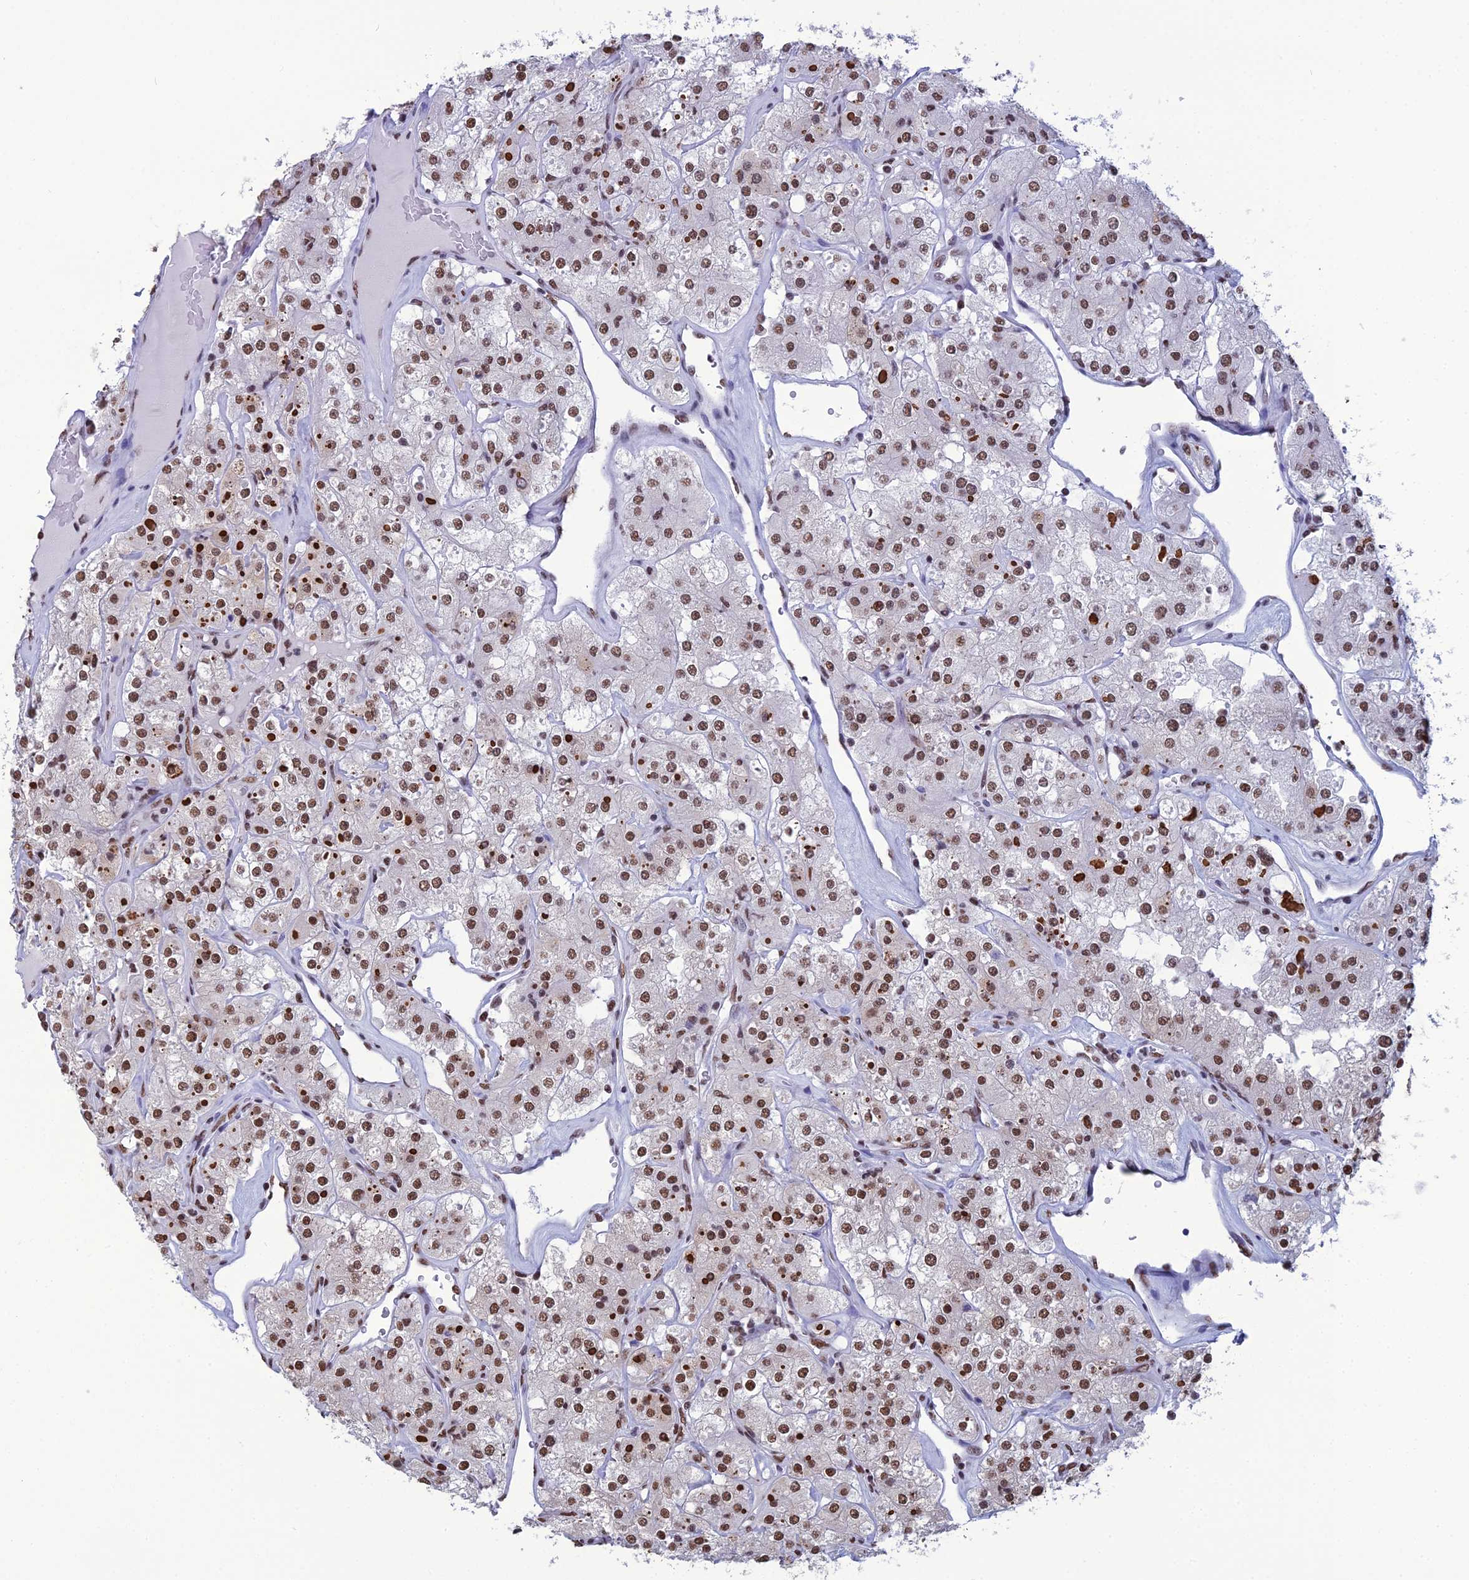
{"staining": {"intensity": "strong", "quantity": ">75%", "location": "nuclear"}, "tissue": "renal cancer", "cell_type": "Tumor cells", "image_type": "cancer", "snomed": [{"axis": "morphology", "description": "Adenocarcinoma, NOS"}, {"axis": "topography", "description": "Kidney"}], "caption": "DAB (3,3'-diaminobenzidine) immunohistochemical staining of renal adenocarcinoma displays strong nuclear protein staining in about >75% of tumor cells. (DAB (3,3'-diaminobenzidine) = brown stain, brightfield microscopy at high magnification).", "gene": "PRAMEF12", "patient": {"sex": "male", "age": 77}}